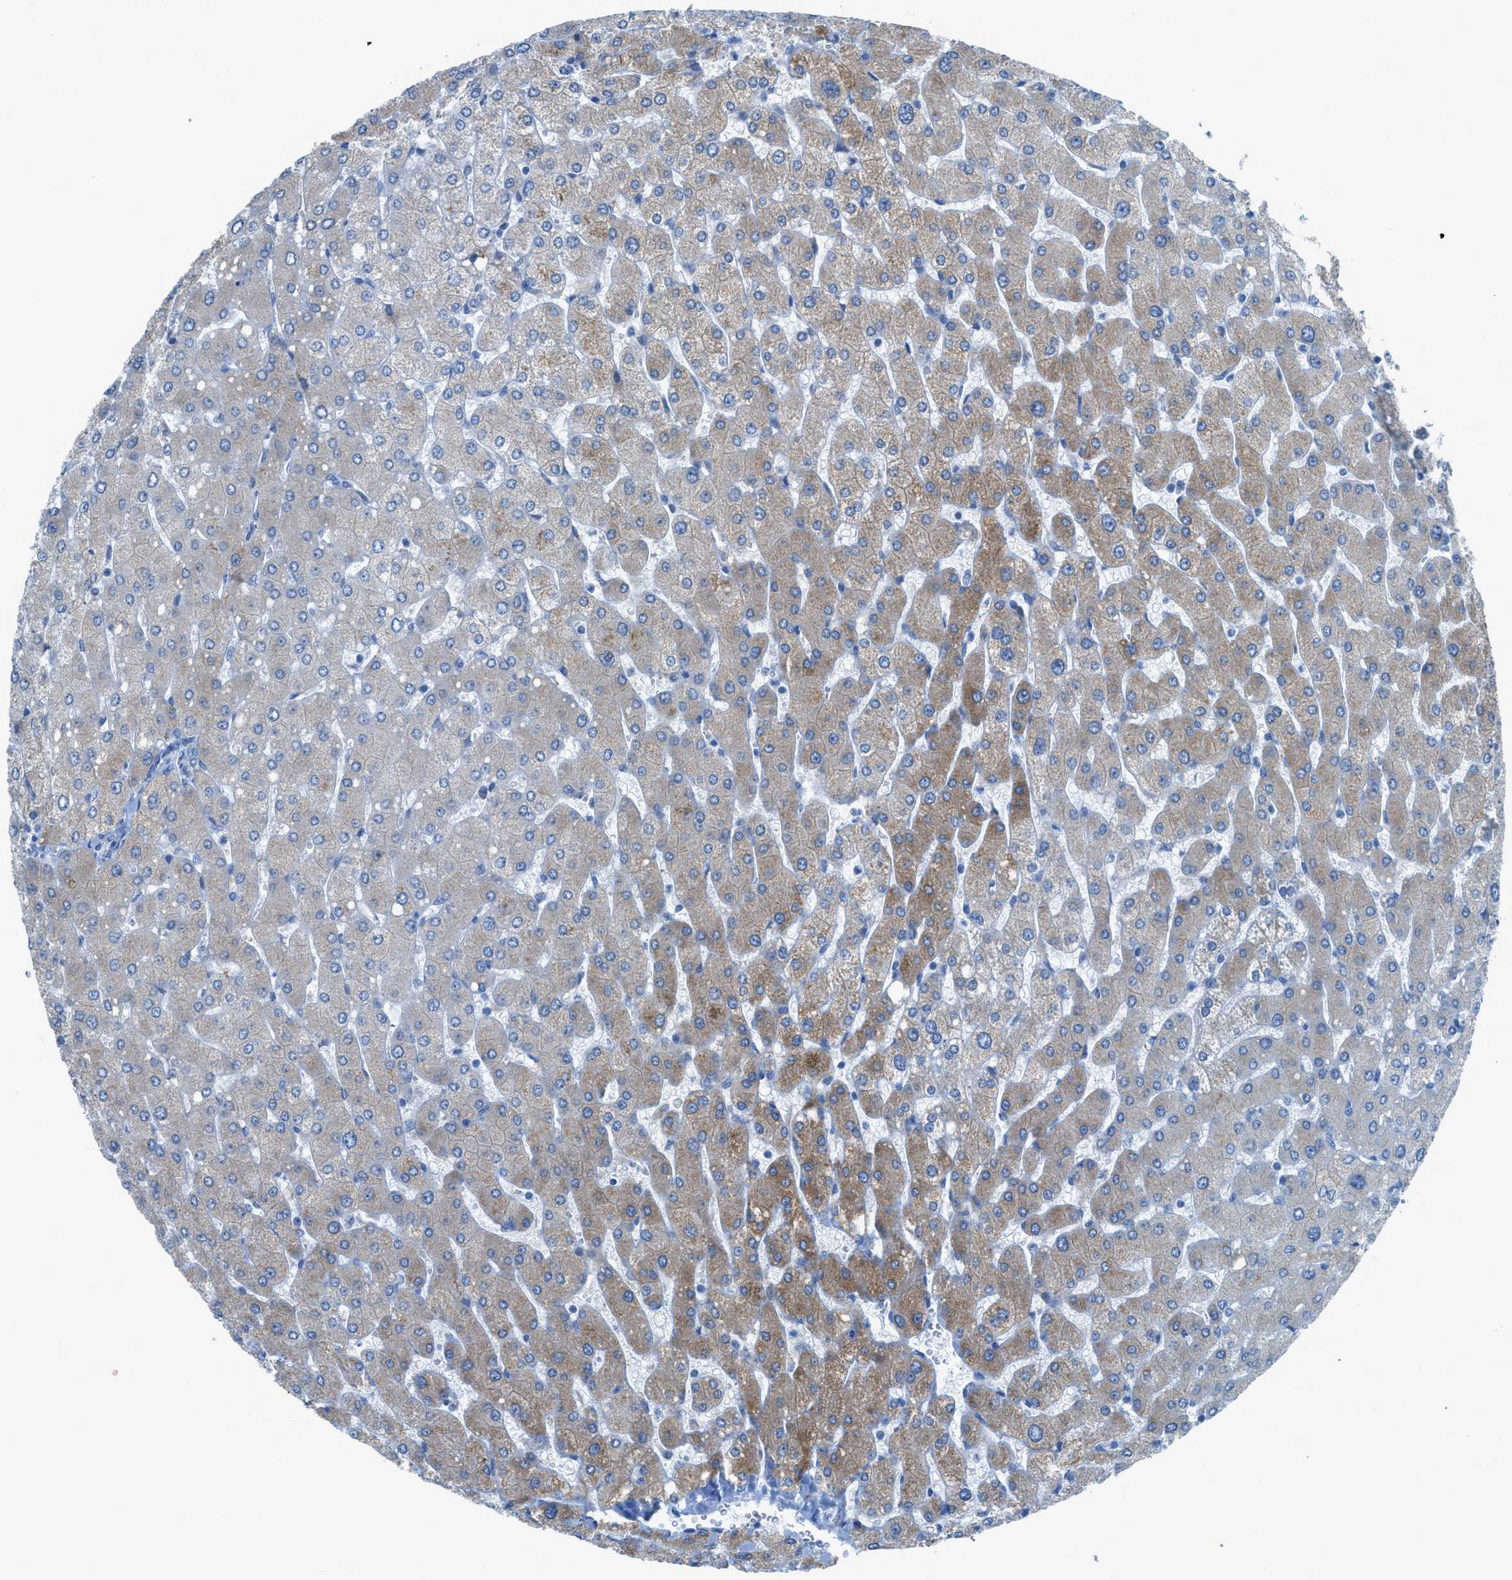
{"staining": {"intensity": "negative", "quantity": "none", "location": "none"}, "tissue": "liver", "cell_type": "Cholangiocytes", "image_type": "normal", "snomed": [{"axis": "morphology", "description": "Normal tissue, NOS"}, {"axis": "topography", "description": "Liver"}], "caption": "Immunohistochemistry photomicrograph of benign liver: human liver stained with DAB (3,3'-diaminobenzidine) displays no significant protein positivity in cholangiocytes.", "gene": "ACAN", "patient": {"sex": "male", "age": 55}}